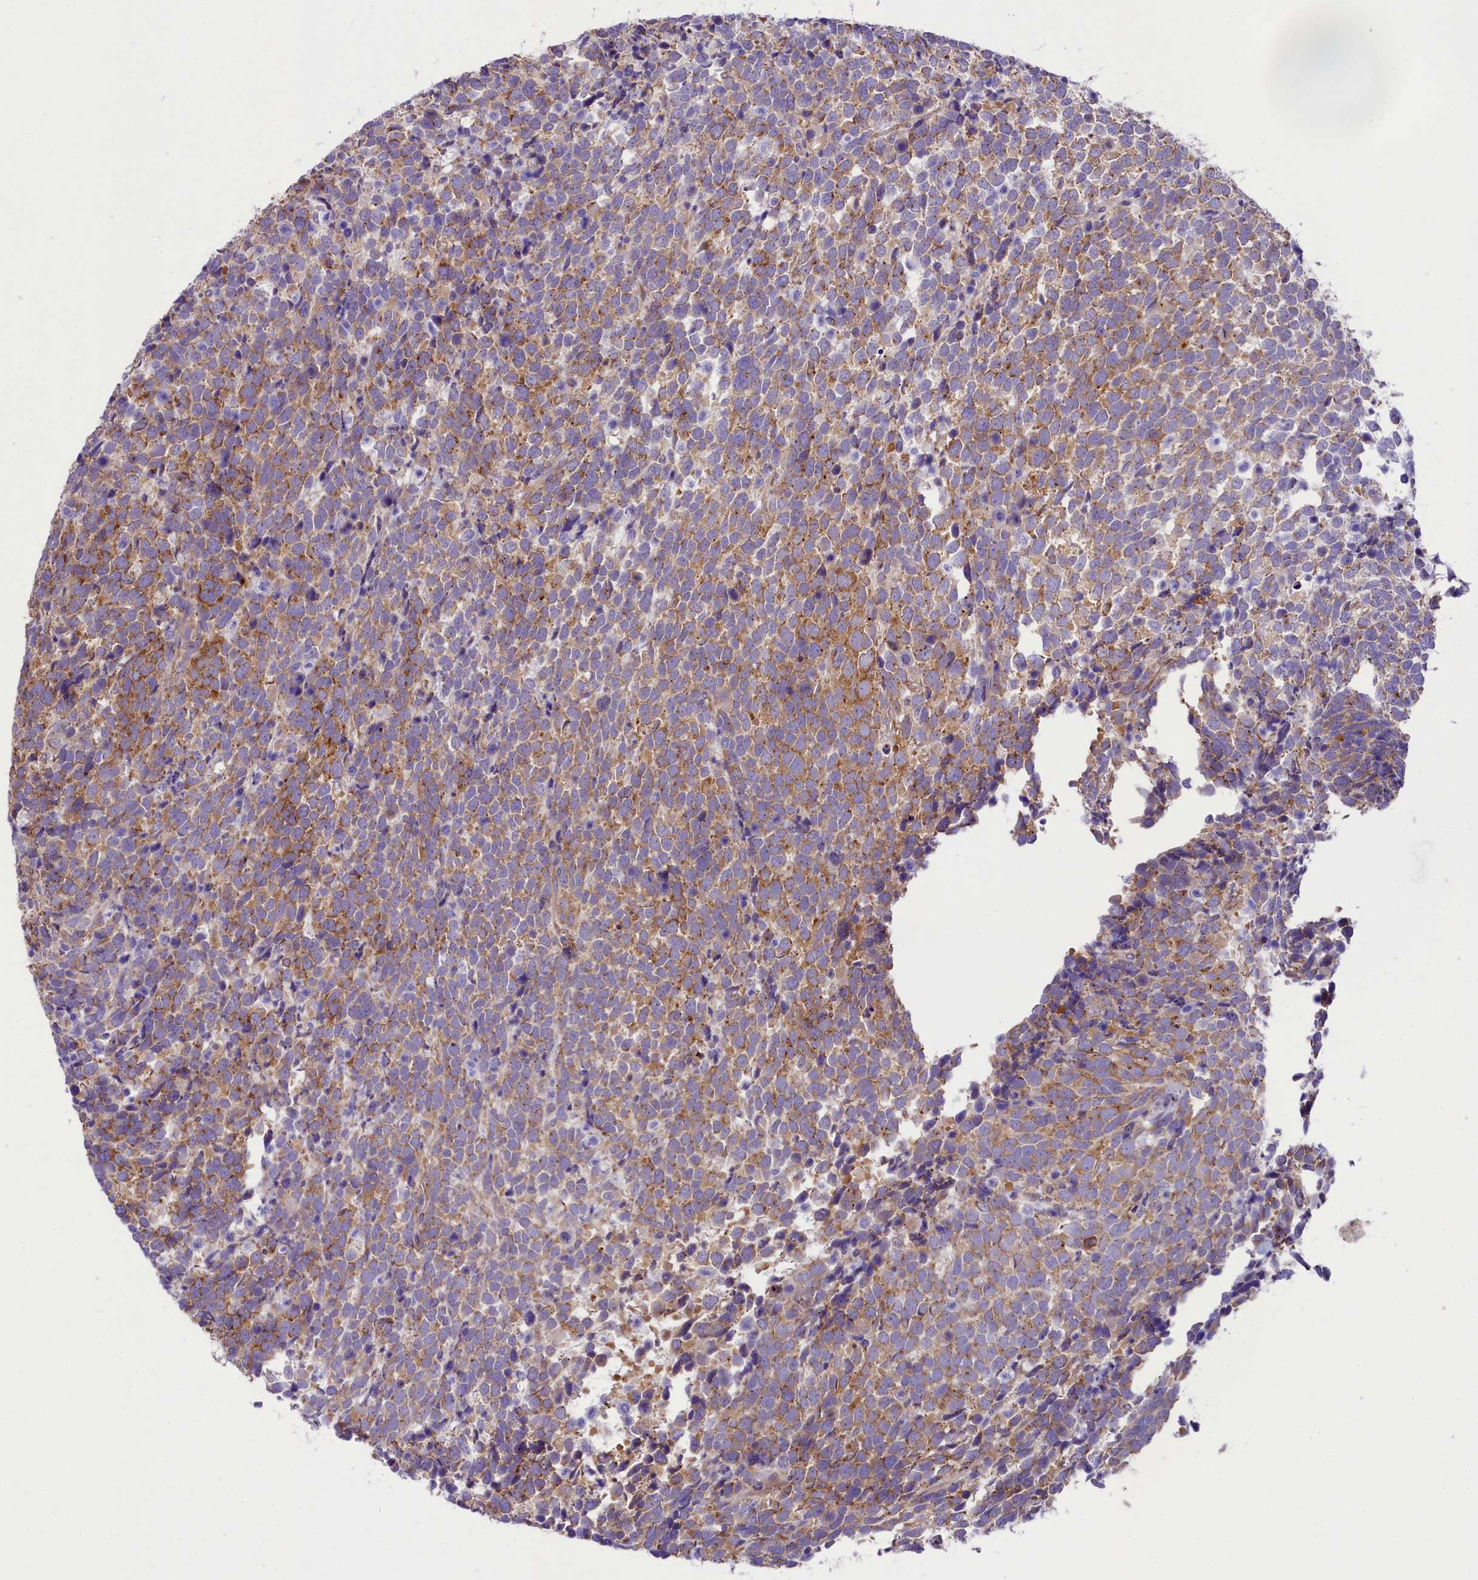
{"staining": {"intensity": "moderate", "quantity": ">75%", "location": "cytoplasmic/membranous"}, "tissue": "urothelial cancer", "cell_type": "Tumor cells", "image_type": "cancer", "snomed": [{"axis": "morphology", "description": "Urothelial carcinoma, High grade"}, {"axis": "topography", "description": "Urinary bladder"}], "caption": "Brown immunohistochemical staining in urothelial carcinoma (high-grade) demonstrates moderate cytoplasmic/membranous staining in approximately >75% of tumor cells.", "gene": "LARP4", "patient": {"sex": "female", "age": 82}}